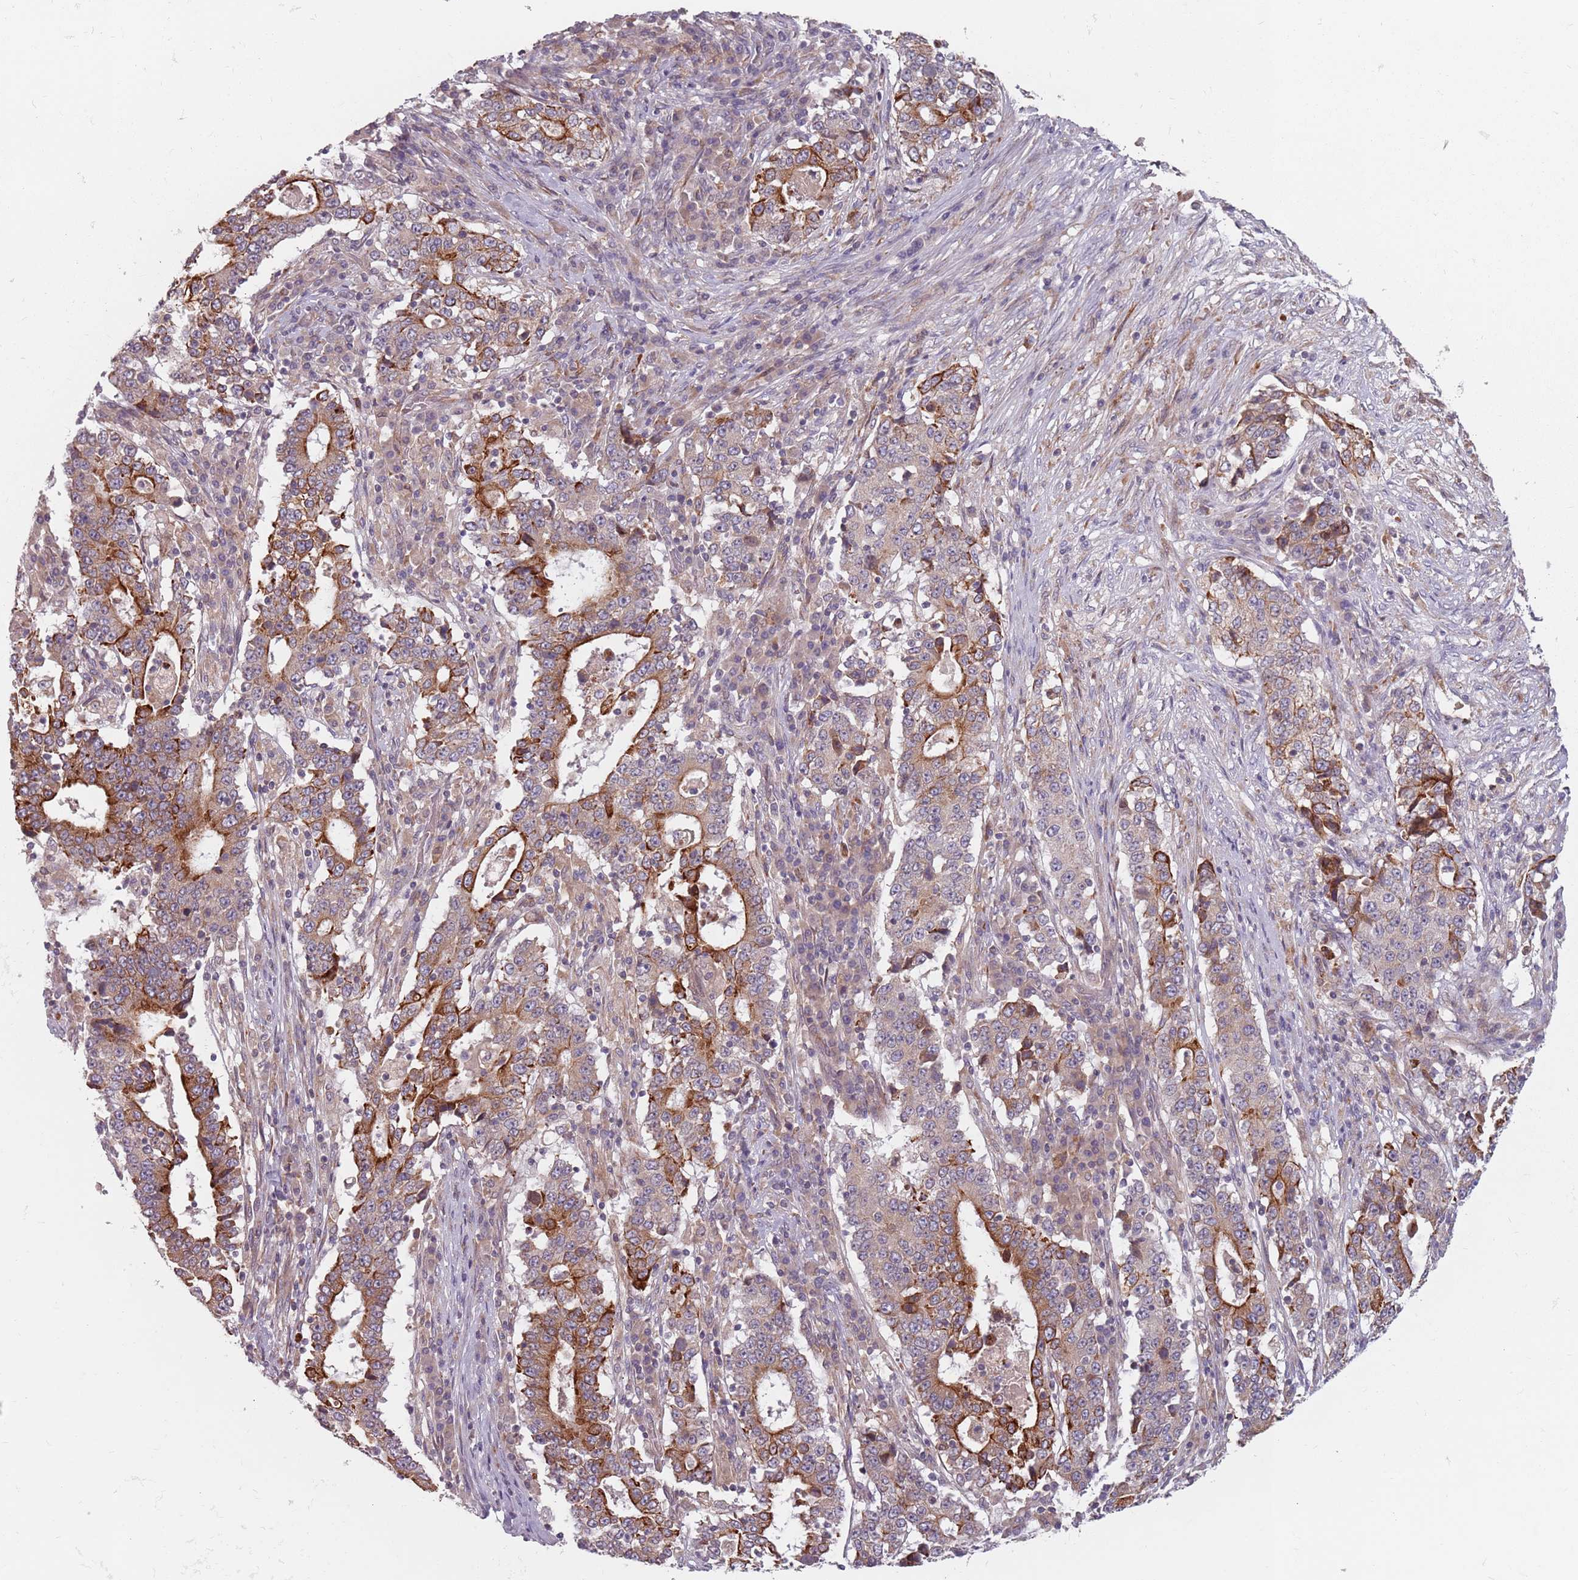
{"staining": {"intensity": "moderate", "quantity": "25%-75%", "location": "cytoplasmic/membranous"}, "tissue": "stomach cancer", "cell_type": "Tumor cells", "image_type": "cancer", "snomed": [{"axis": "morphology", "description": "Adenocarcinoma, NOS"}, {"axis": "topography", "description": "Stomach"}], "caption": "There is medium levels of moderate cytoplasmic/membranous positivity in tumor cells of stomach adenocarcinoma, as demonstrated by immunohistochemical staining (brown color).", "gene": "ADAL", "patient": {"sex": "male", "age": 59}}